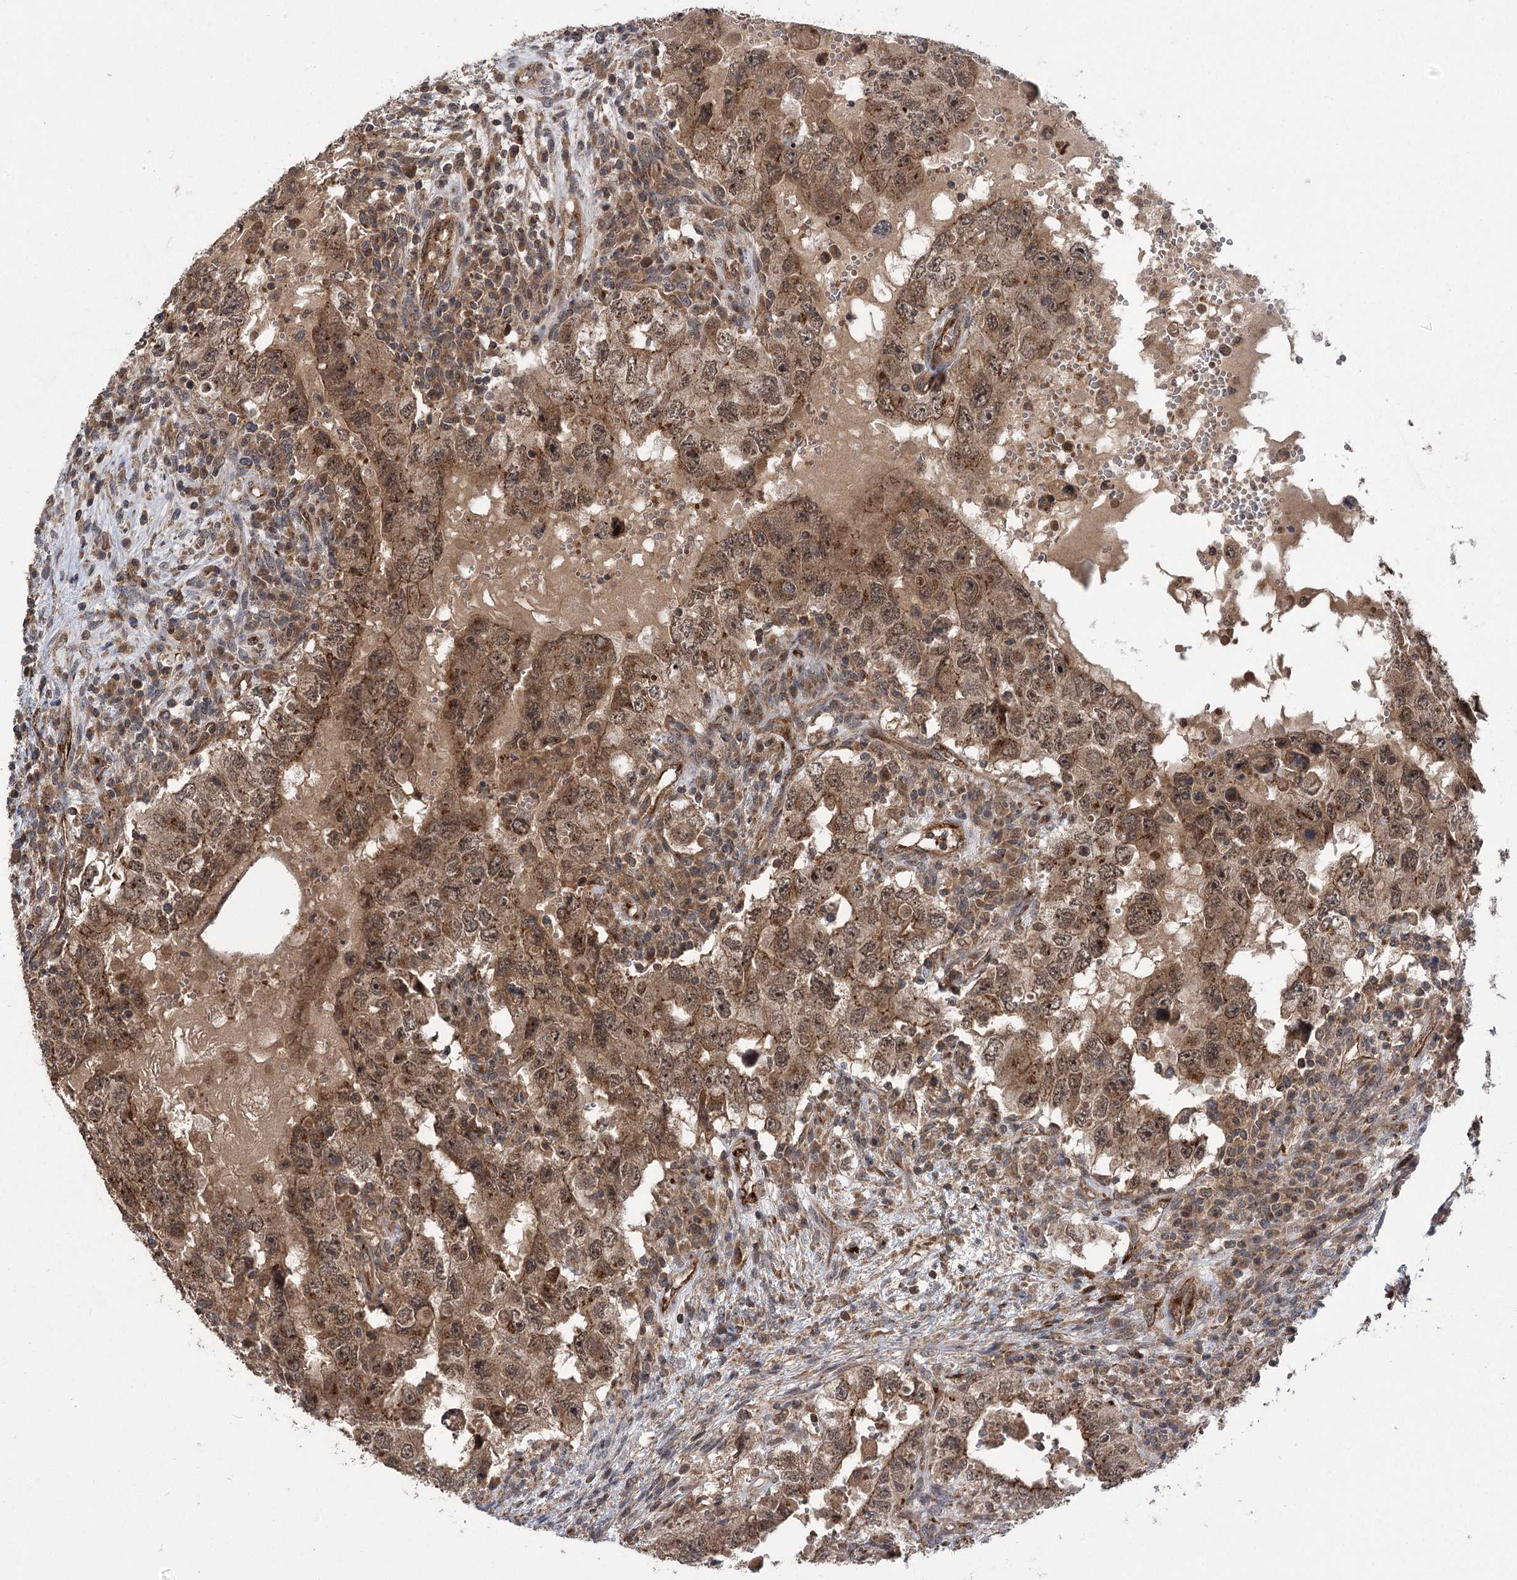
{"staining": {"intensity": "moderate", "quantity": ">75%", "location": "cytoplasmic/membranous,nuclear"}, "tissue": "testis cancer", "cell_type": "Tumor cells", "image_type": "cancer", "snomed": [{"axis": "morphology", "description": "Carcinoma, Embryonal, NOS"}, {"axis": "topography", "description": "Testis"}], "caption": "Immunohistochemistry micrograph of neoplastic tissue: human embryonal carcinoma (testis) stained using immunohistochemistry shows medium levels of moderate protein expression localized specifically in the cytoplasmic/membranous and nuclear of tumor cells, appearing as a cytoplasmic/membranous and nuclear brown color.", "gene": "CARD19", "patient": {"sex": "male", "age": 26}}